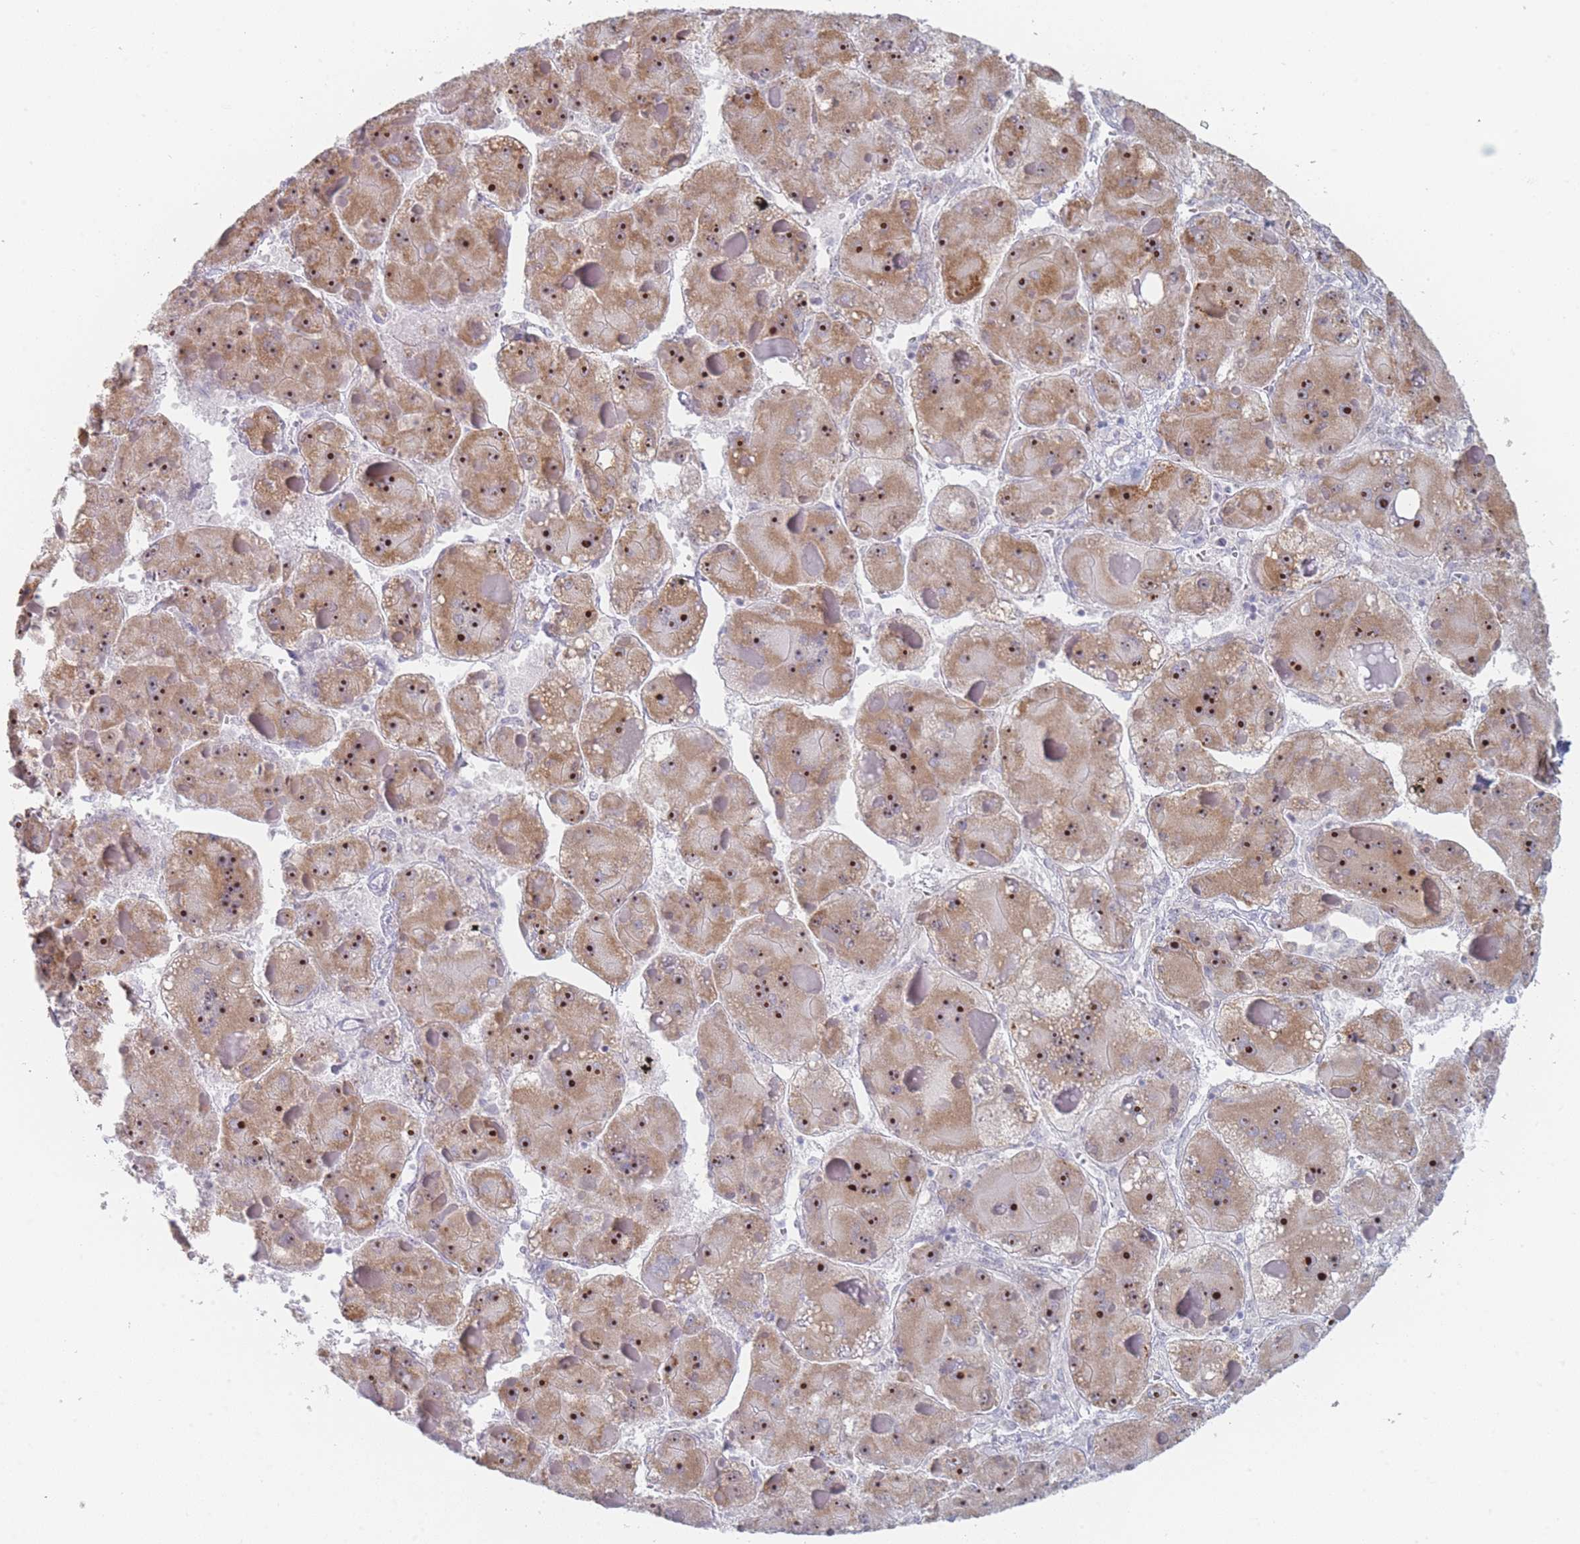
{"staining": {"intensity": "strong", "quantity": ">75%", "location": "cytoplasmic/membranous,nuclear"}, "tissue": "liver cancer", "cell_type": "Tumor cells", "image_type": "cancer", "snomed": [{"axis": "morphology", "description": "Carcinoma, Hepatocellular, NOS"}, {"axis": "topography", "description": "Liver"}], "caption": "Liver cancer (hepatocellular carcinoma) stained with a protein marker demonstrates strong staining in tumor cells.", "gene": "RNF8", "patient": {"sex": "female", "age": 73}}